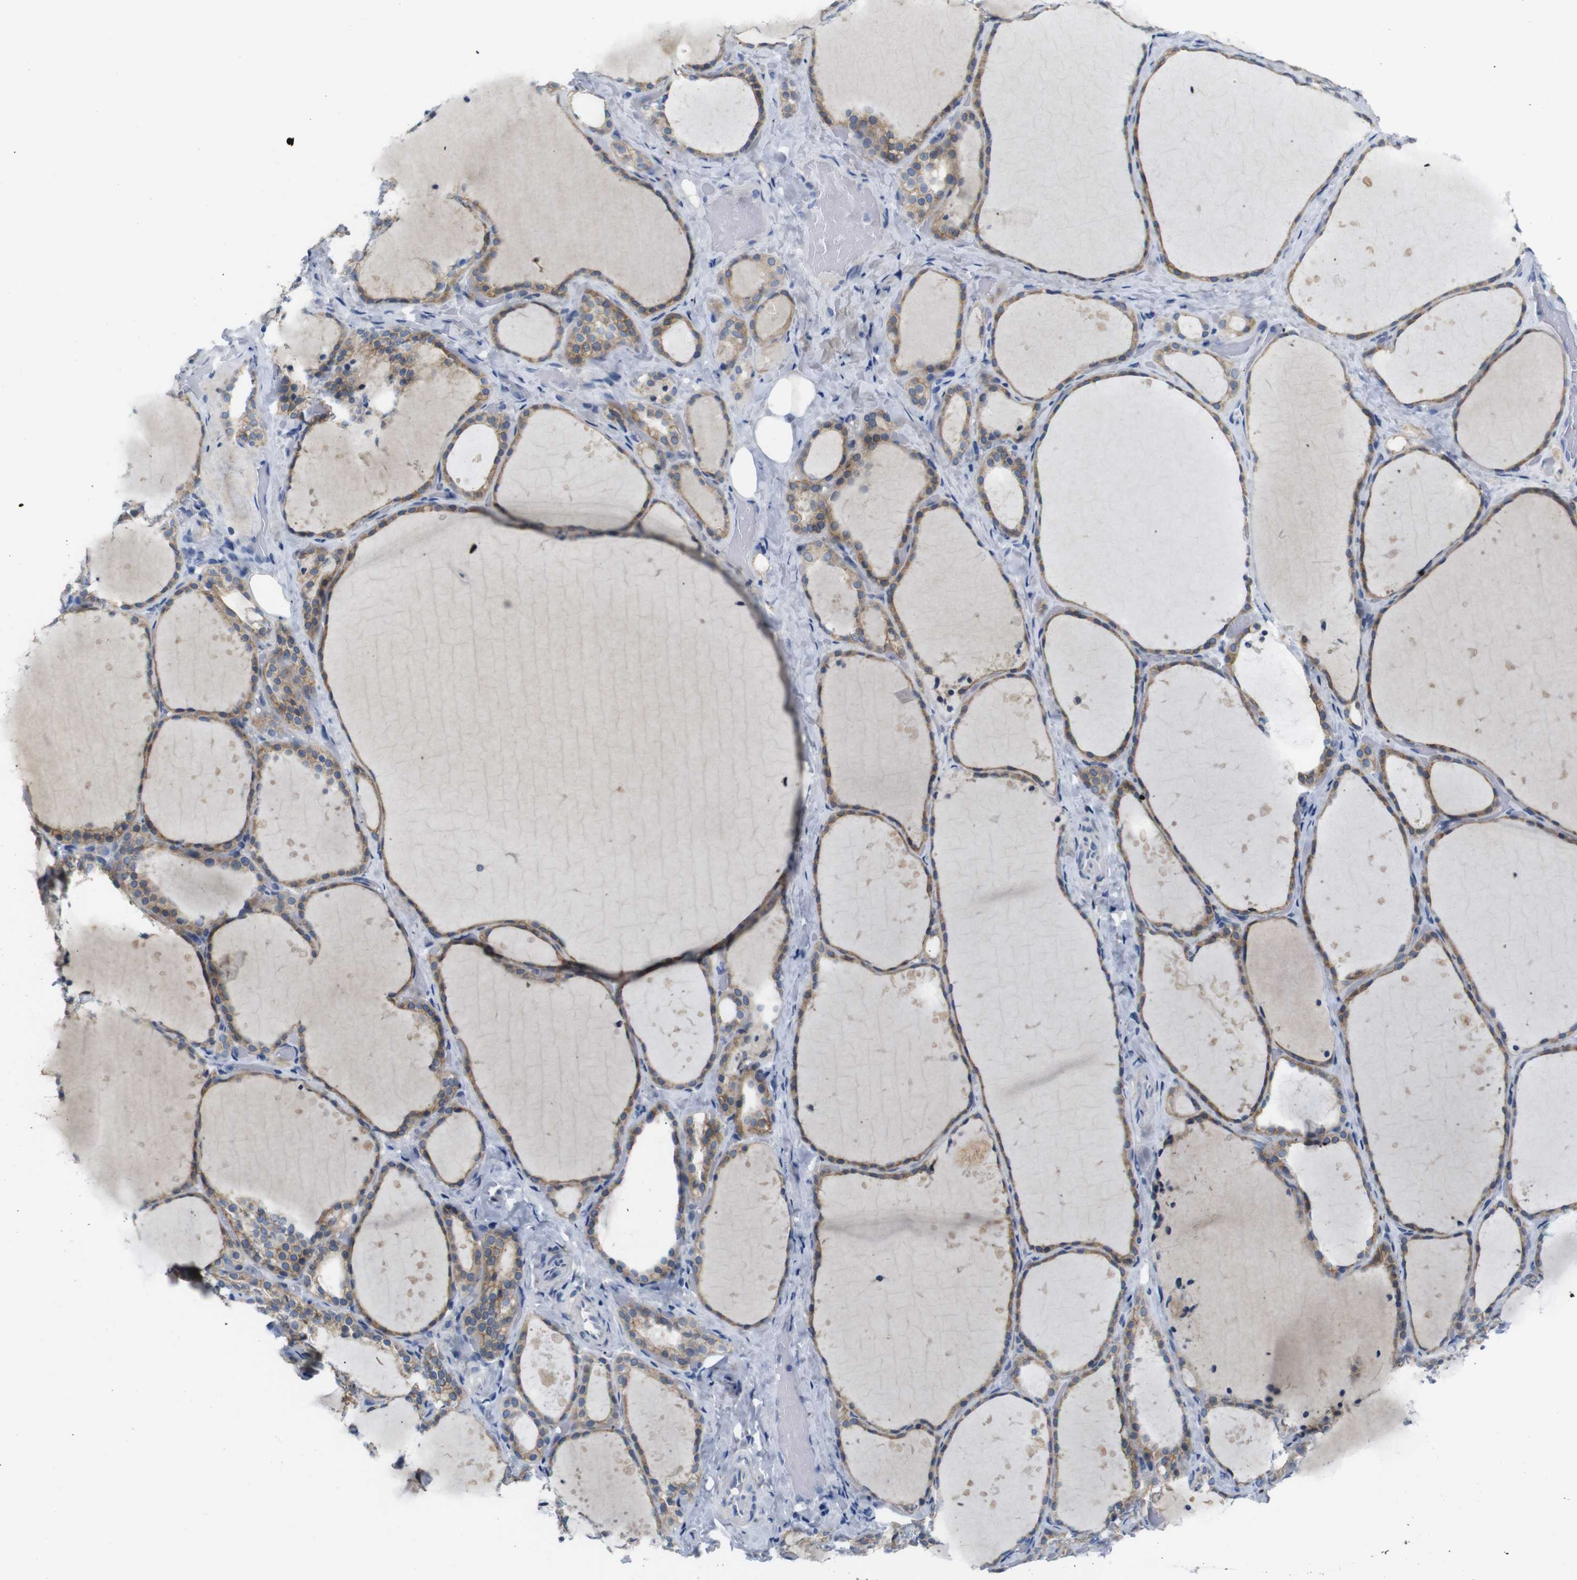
{"staining": {"intensity": "moderate", "quantity": ">75%", "location": "cytoplasmic/membranous"}, "tissue": "thyroid gland", "cell_type": "Glandular cells", "image_type": "normal", "snomed": [{"axis": "morphology", "description": "Normal tissue, NOS"}, {"axis": "topography", "description": "Thyroid gland"}], "caption": "A medium amount of moderate cytoplasmic/membranous staining is seen in approximately >75% of glandular cells in unremarkable thyroid gland.", "gene": "ANK3", "patient": {"sex": "female", "age": 44}}